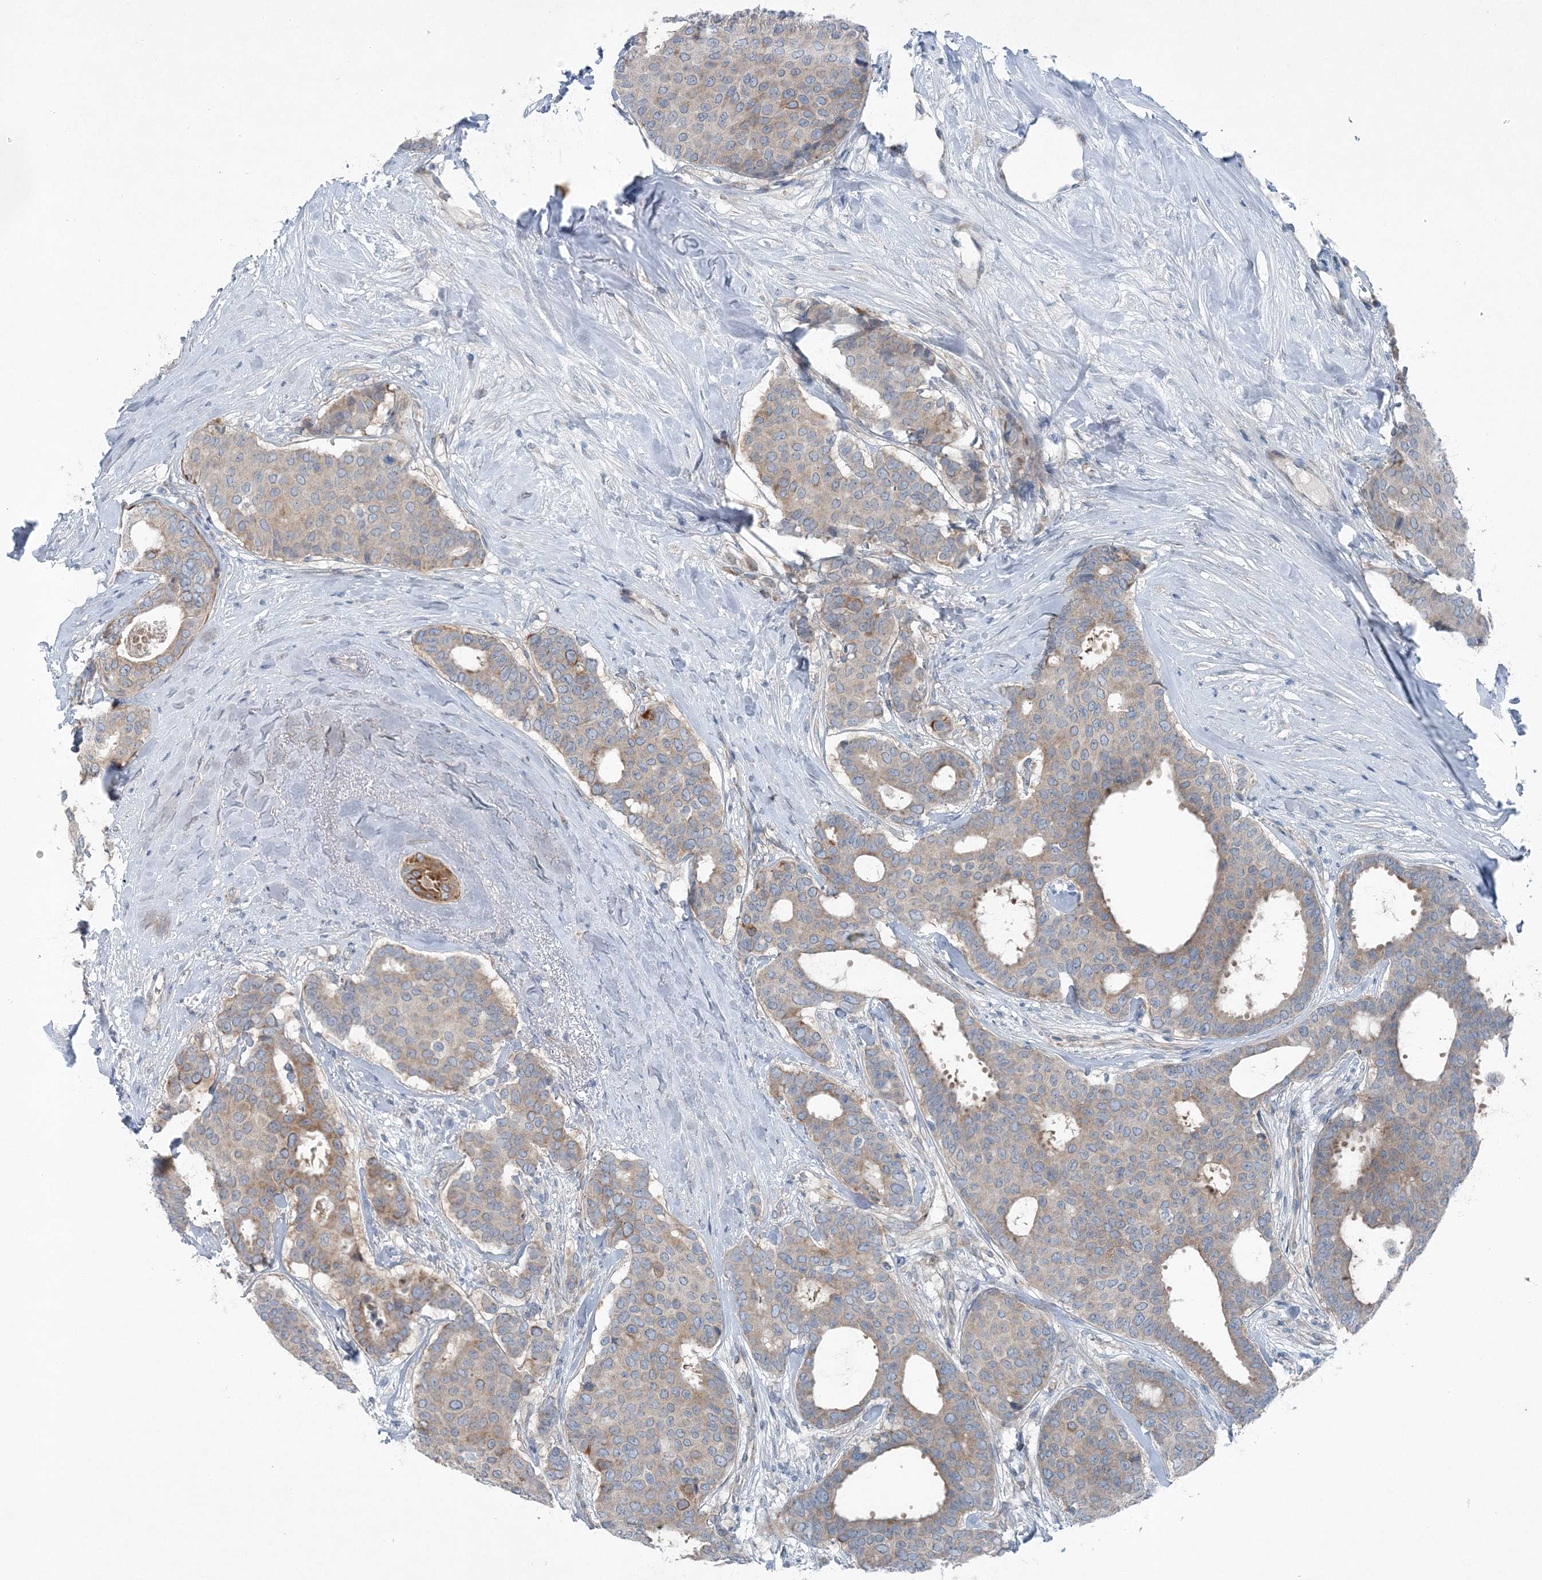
{"staining": {"intensity": "weak", "quantity": "<25%", "location": "cytoplasmic/membranous"}, "tissue": "breast cancer", "cell_type": "Tumor cells", "image_type": "cancer", "snomed": [{"axis": "morphology", "description": "Duct carcinoma"}, {"axis": "topography", "description": "Breast"}], "caption": "Breast cancer (intraductal carcinoma) was stained to show a protein in brown. There is no significant positivity in tumor cells.", "gene": "KIAA1586", "patient": {"sex": "female", "age": 75}}